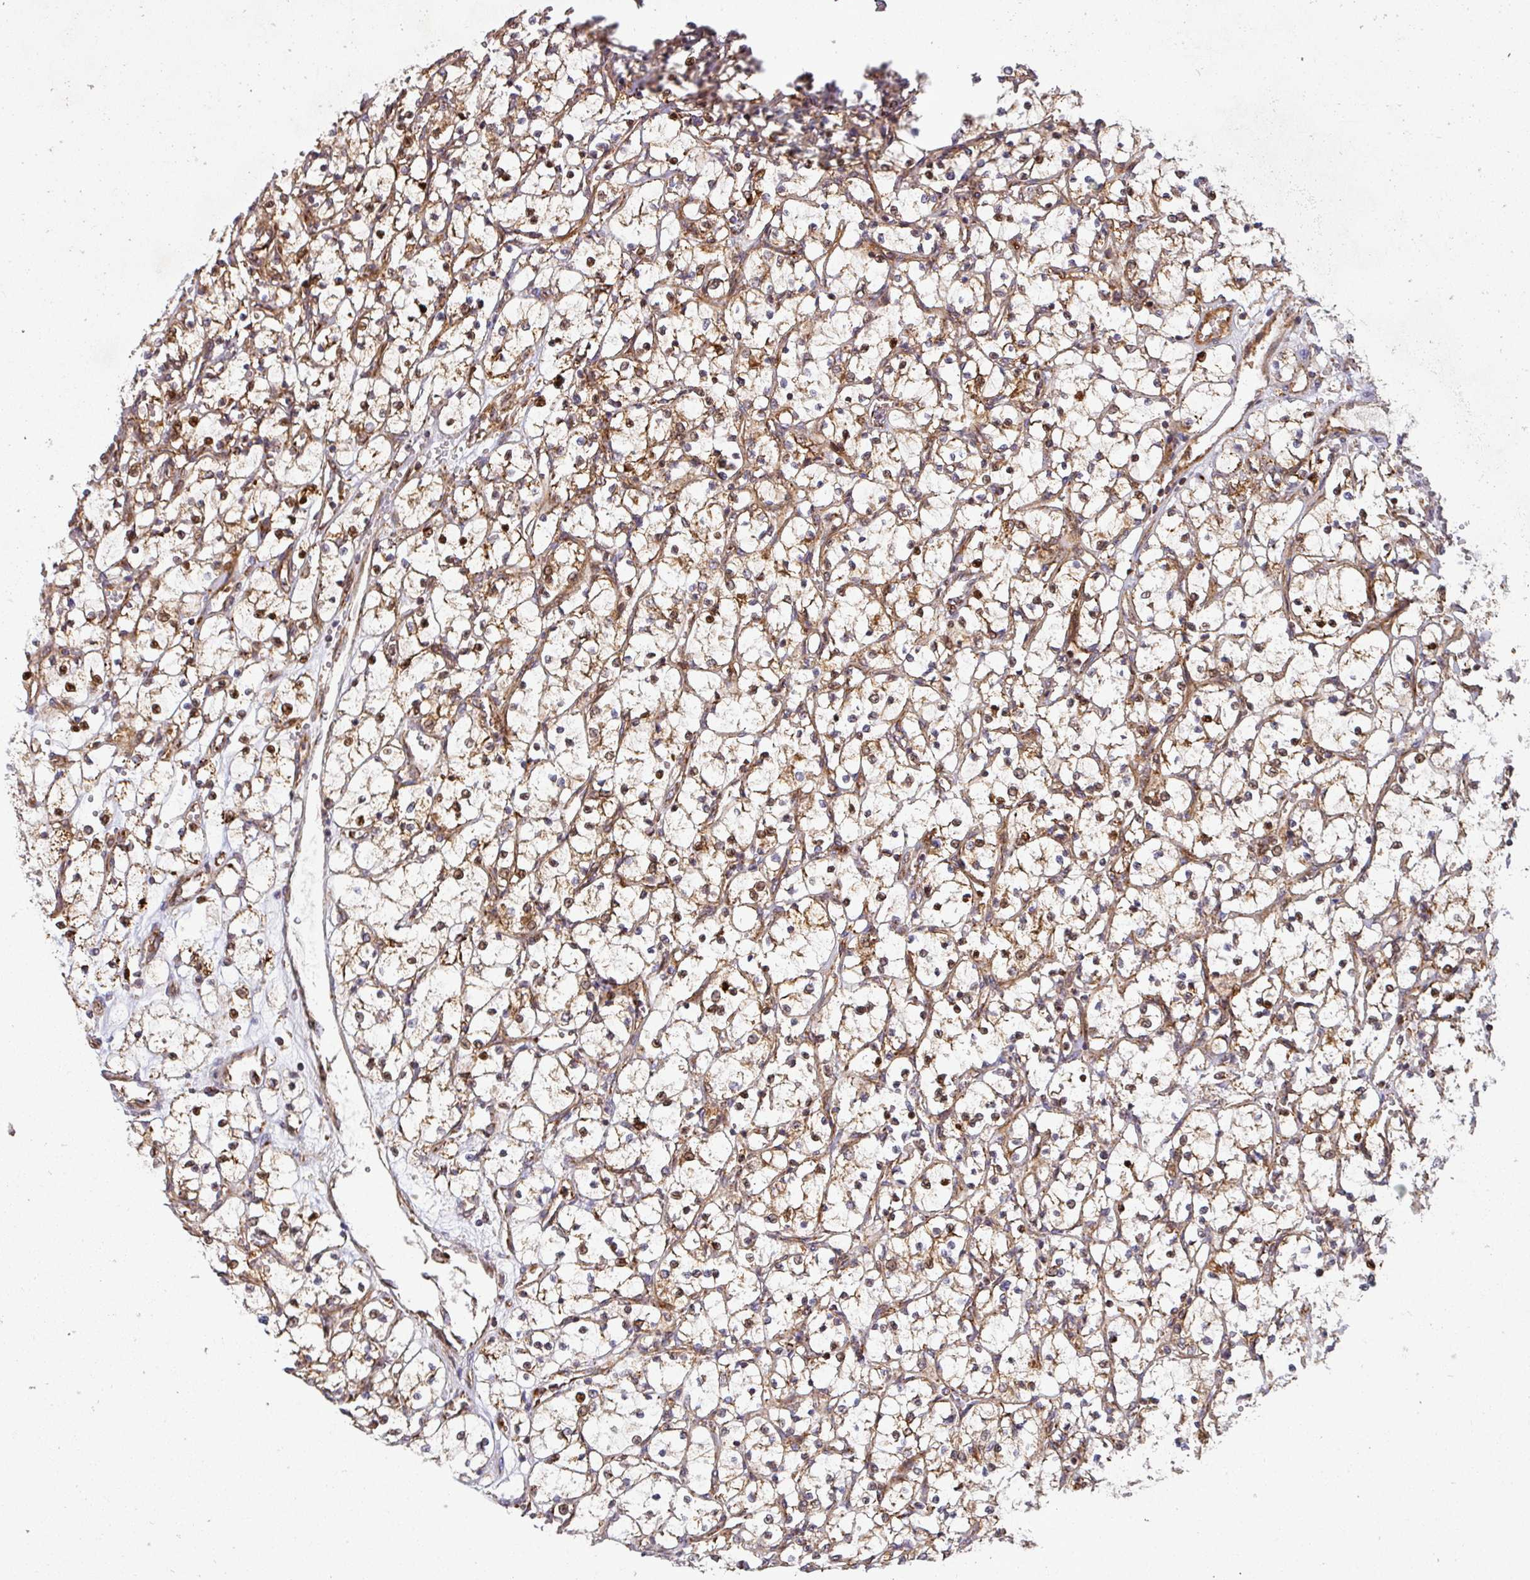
{"staining": {"intensity": "moderate", "quantity": ">75%", "location": "cytoplasmic/membranous"}, "tissue": "renal cancer", "cell_type": "Tumor cells", "image_type": "cancer", "snomed": [{"axis": "morphology", "description": "Adenocarcinoma, NOS"}, {"axis": "topography", "description": "Kidney"}], "caption": "This image shows immunohistochemistry staining of human renal cancer, with medium moderate cytoplasmic/membranous positivity in about >75% of tumor cells.", "gene": "GPD2", "patient": {"sex": "female", "age": 69}}